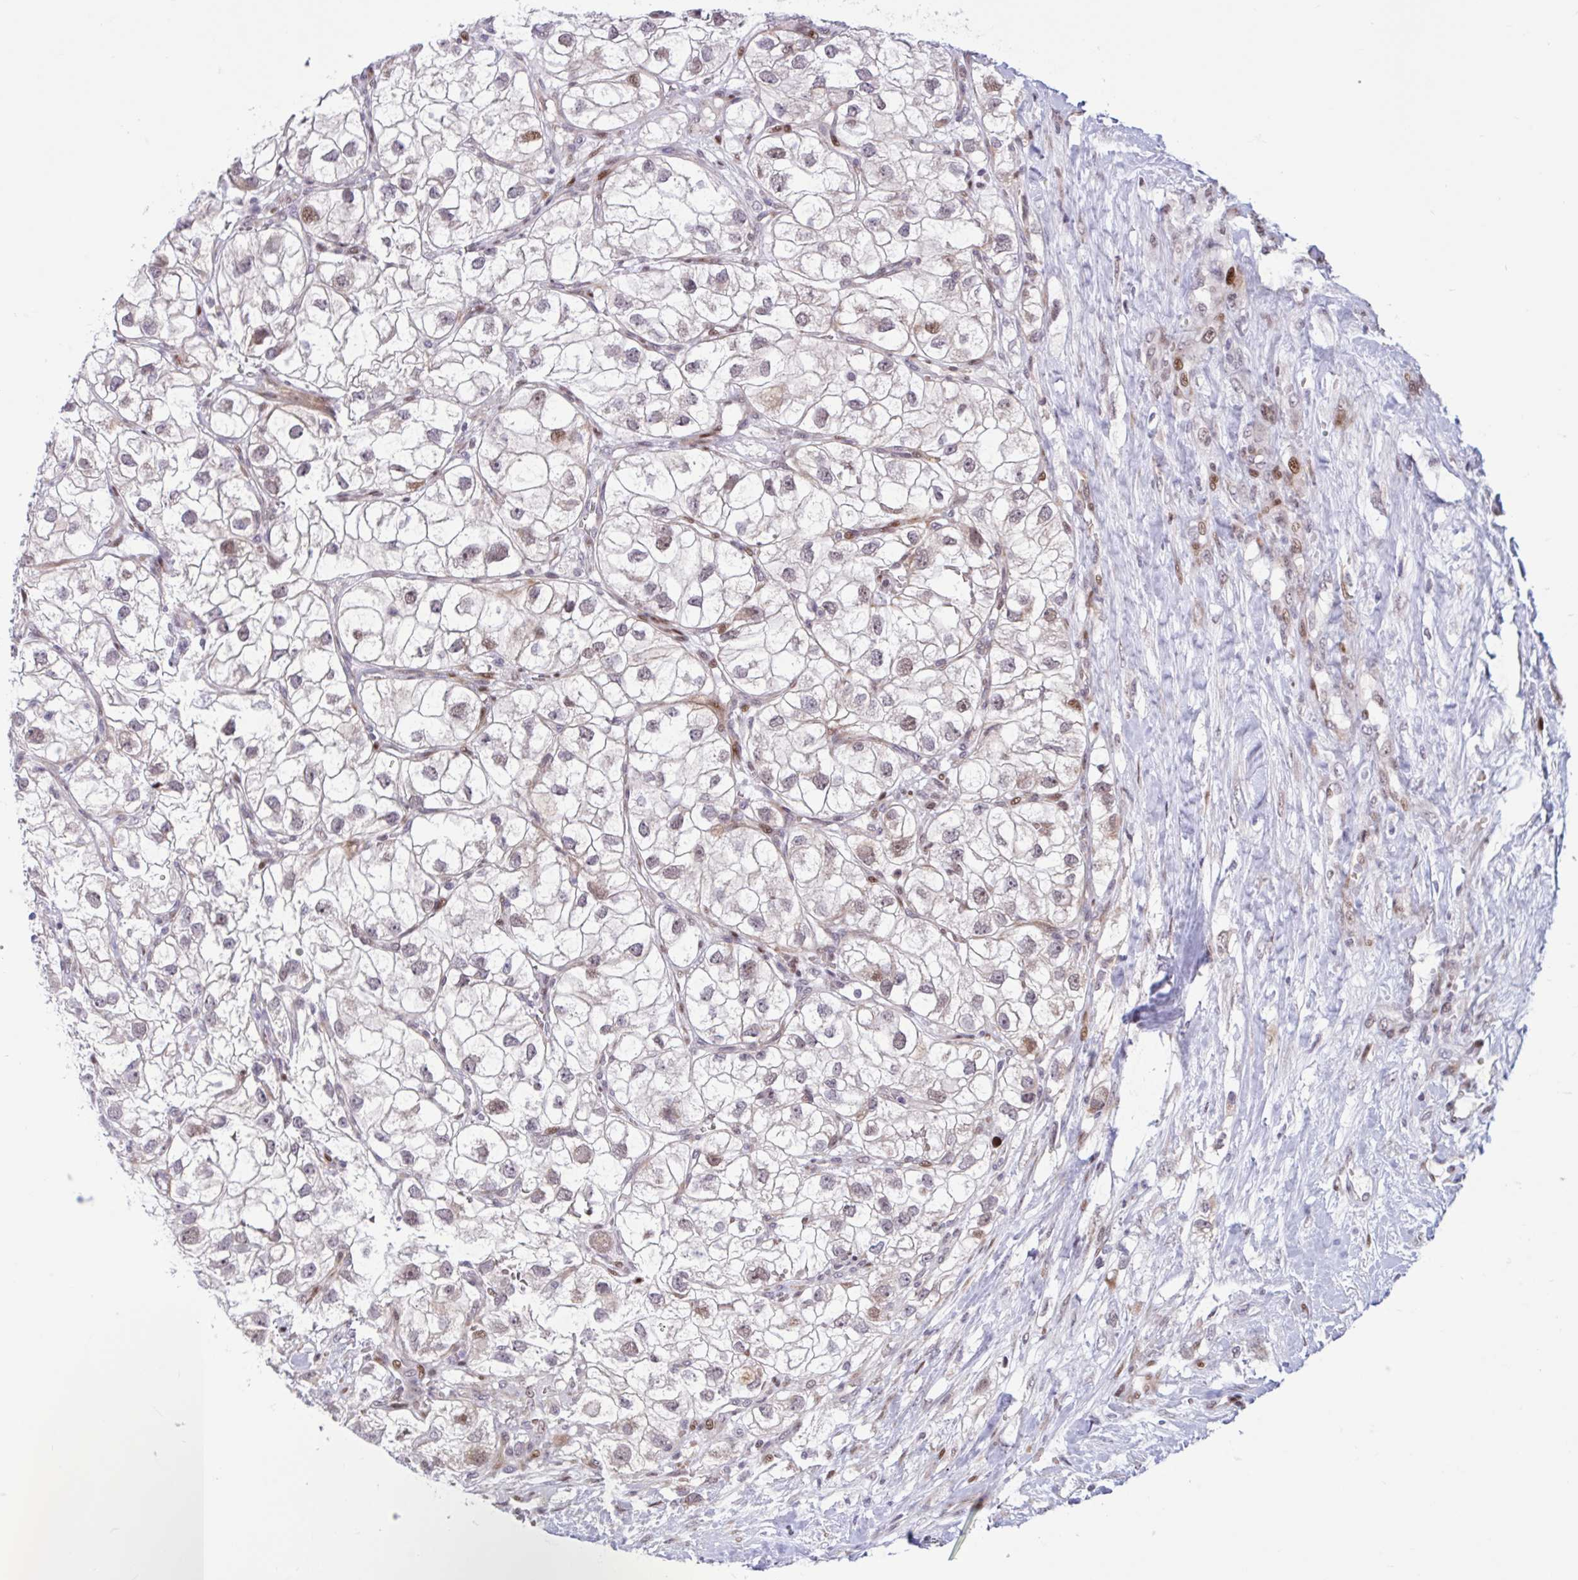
{"staining": {"intensity": "moderate", "quantity": "<25%", "location": "nuclear"}, "tissue": "renal cancer", "cell_type": "Tumor cells", "image_type": "cancer", "snomed": [{"axis": "morphology", "description": "Adenocarcinoma, NOS"}, {"axis": "topography", "description": "Kidney"}], "caption": "Human renal cancer stained with a protein marker demonstrates moderate staining in tumor cells.", "gene": "RBL1", "patient": {"sex": "male", "age": 59}}